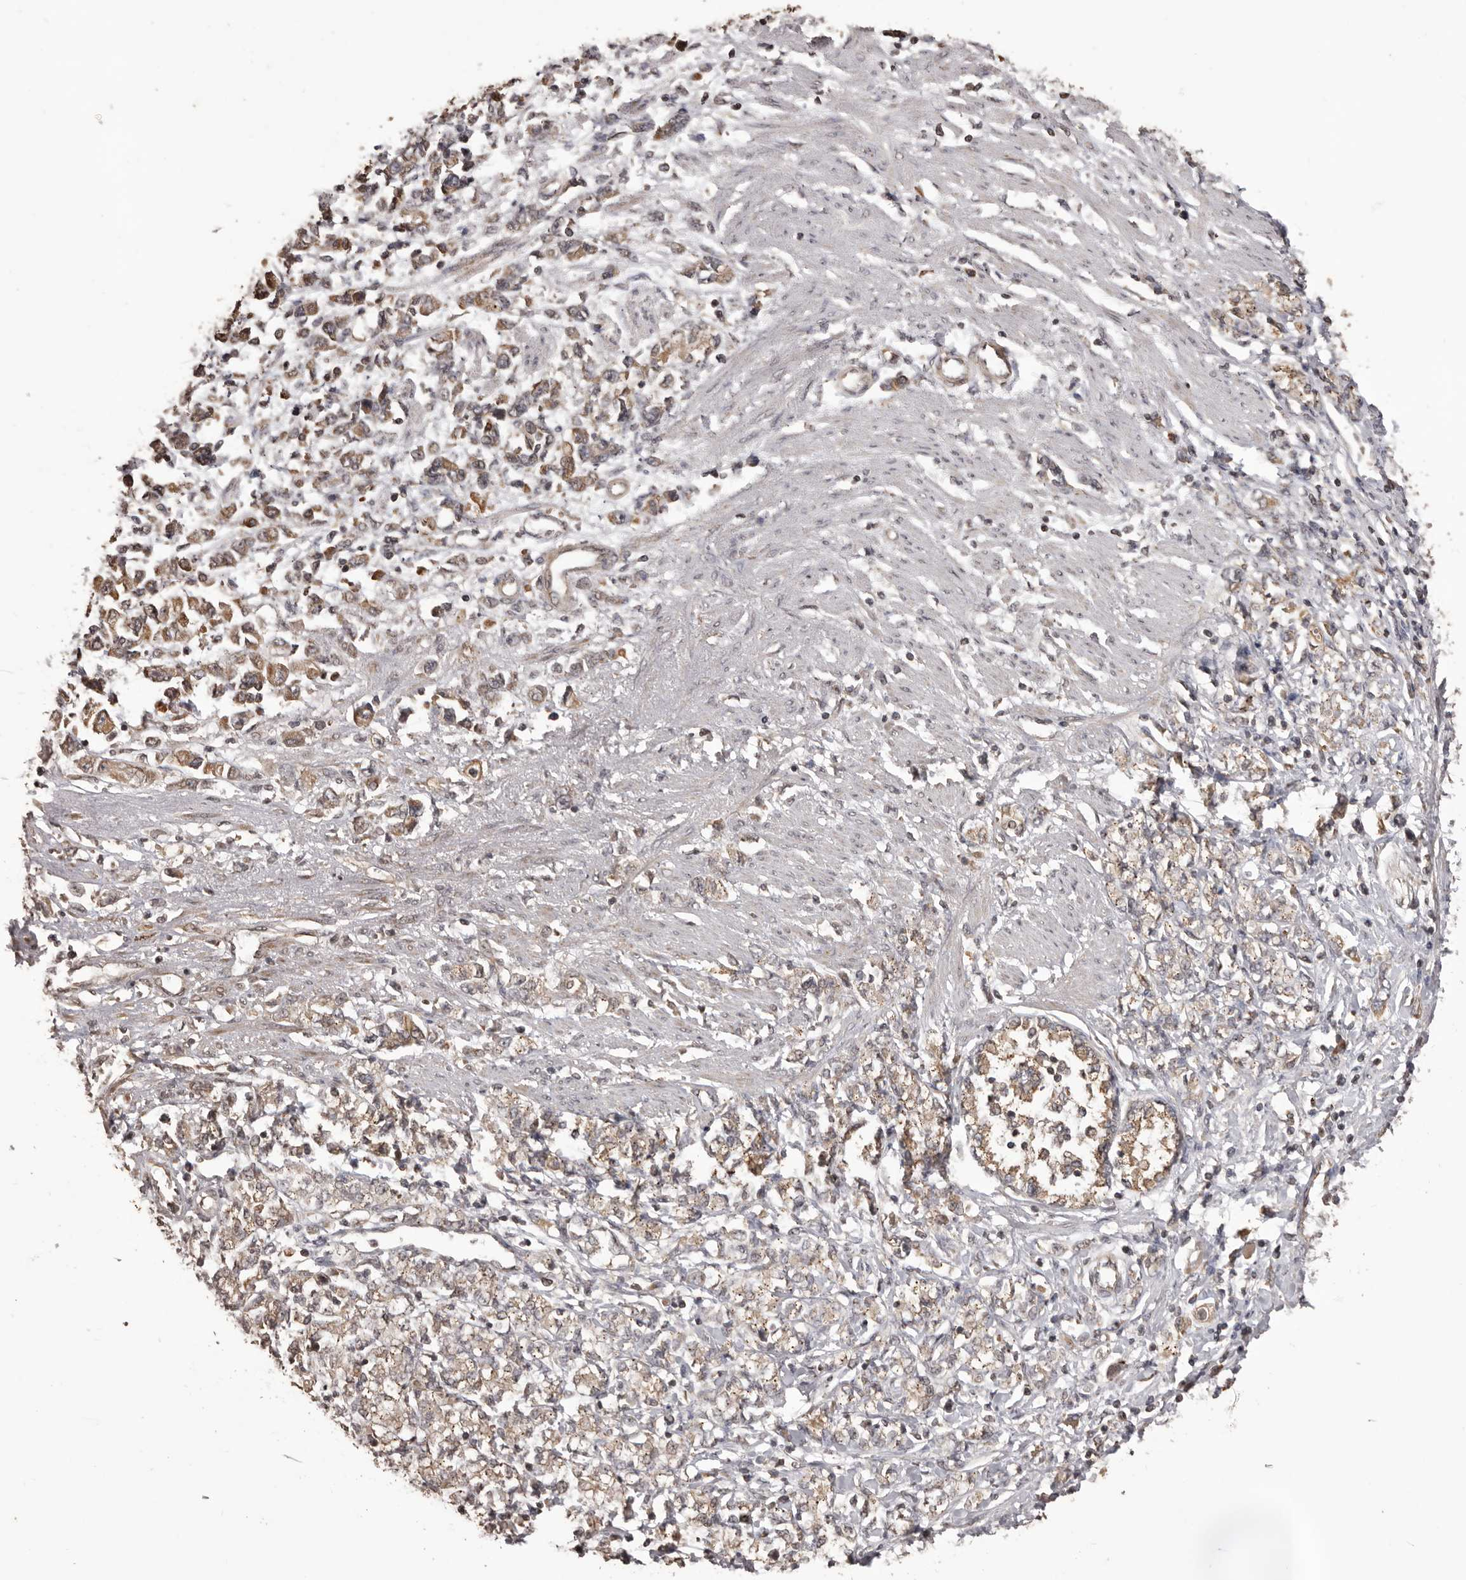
{"staining": {"intensity": "moderate", "quantity": ">75%", "location": "cytoplasmic/membranous"}, "tissue": "stomach cancer", "cell_type": "Tumor cells", "image_type": "cancer", "snomed": [{"axis": "morphology", "description": "Adenocarcinoma, NOS"}, {"axis": "topography", "description": "Stomach"}], "caption": "Human adenocarcinoma (stomach) stained for a protein (brown) exhibits moderate cytoplasmic/membranous positive staining in about >75% of tumor cells.", "gene": "QRSL1", "patient": {"sex": "female", "age": 76}}